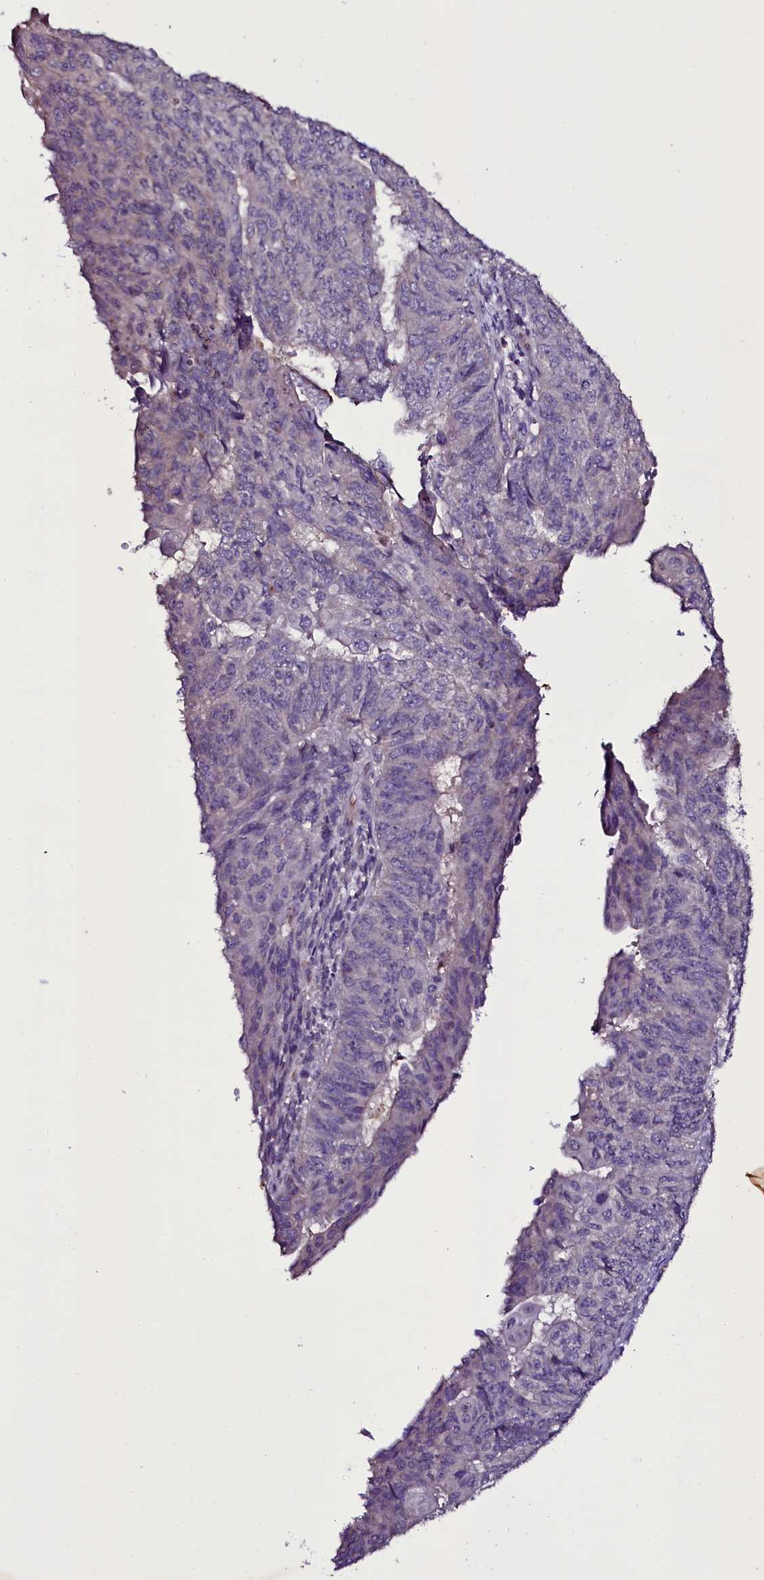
{"staining": {"intensity": "negative", "quantity": "none", "location": "none"}, "tissue": "endometrial cancer", "cell_type": "Tumor cells", "image_type": "cancer", "snomed": [{"axis": "morphology", "description": "Adenocarcinoma, NOS"}, {"axis": "topography", "description": "Endometrium"}], "caption": "Protein analysis of endometrial cancer reveals no significant expression in tumor cells. (Brightfield microscopy of DAB (3,3'-diaminobenzidine) immunohistochemistry at high magnification).", "gene": "MEX3C", "patient": {"sex": "female", "age": 32}}